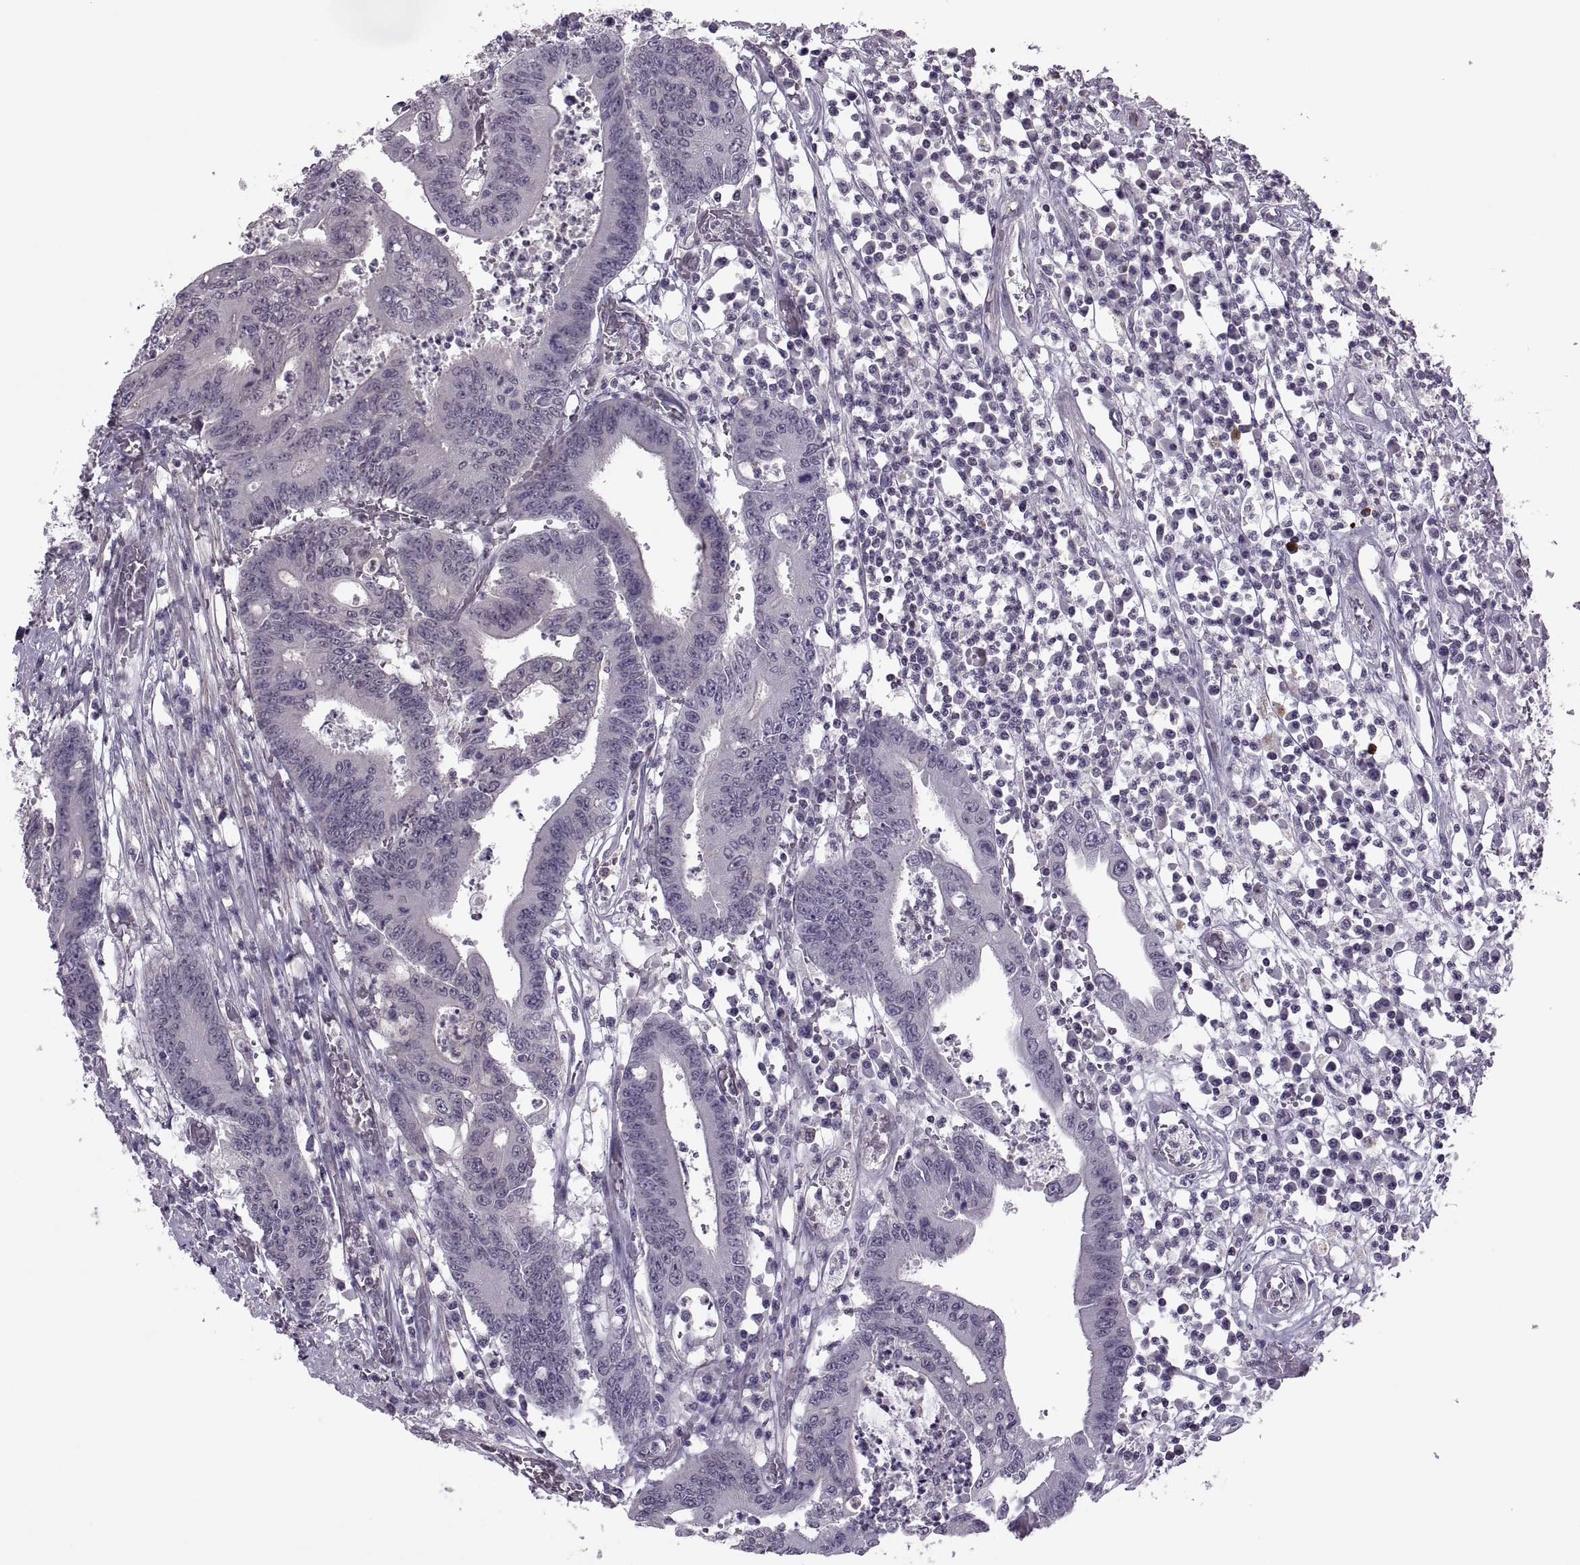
{"staining": {"intensity": "negative", "quantity": "none", "location": "none"}, "tissue": "colorectal cancer", "cell_type": "Tumor cells", "image_type": "cancer", "snomed": [{"axis": "morphology", "description": "Adenocarcinoma, NOS"}, {"axis": "topography", "description": "Rectum"}], "caption": "An immunohistochemistry histopathology image of adenocarcinoma (colorectal) is shown. There is no staining in tumor cells of adenocarcinoma (colorectal).", "gene": "ODF3", "patient": {"sex": "male", "age": 54}}